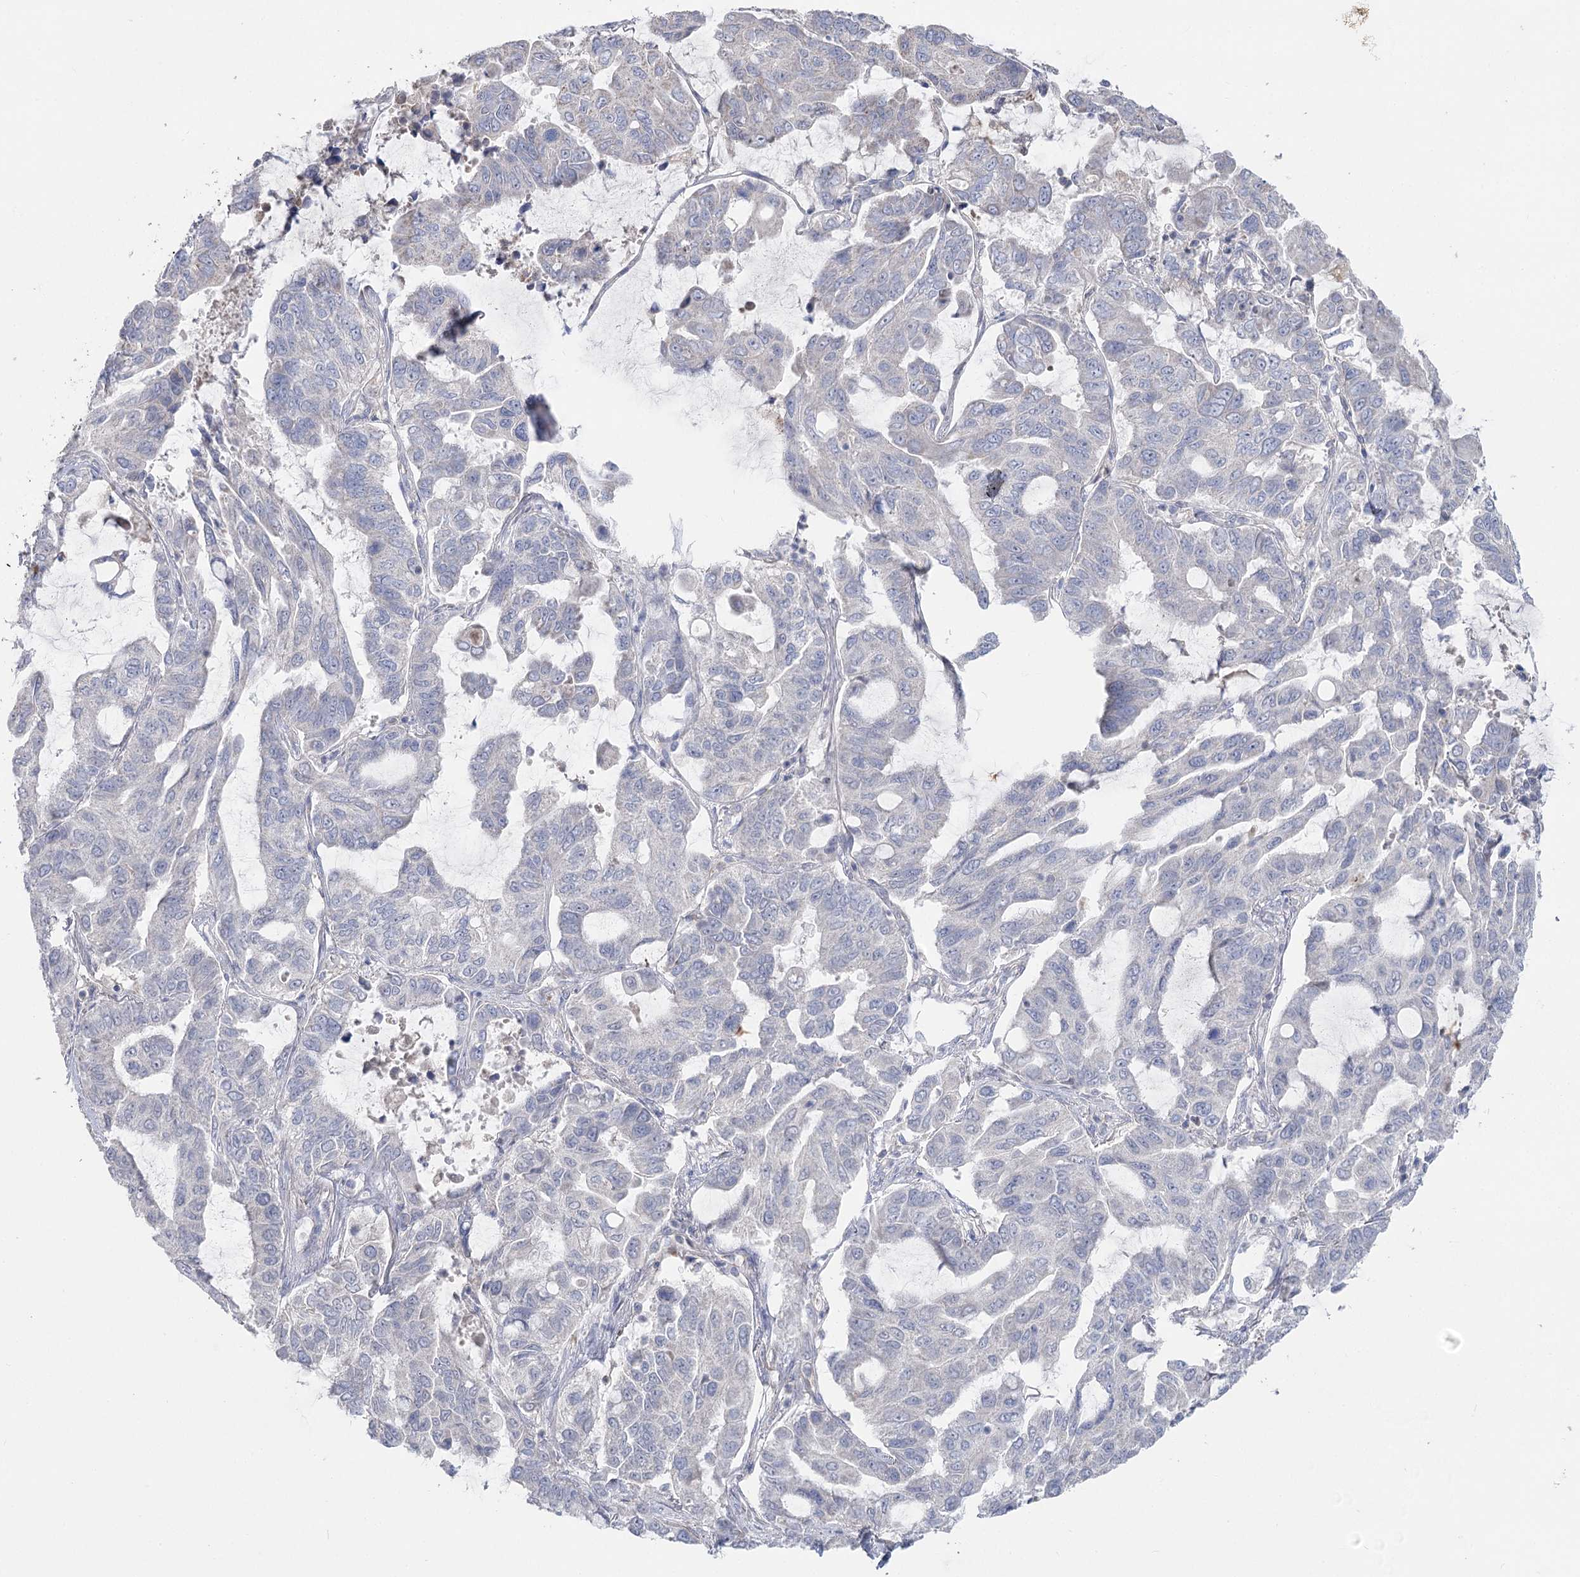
{"staining": {"intensity": "negative", "quantity": "none", "location": "none"}, "tissue": "lung cancer", "cell_type": "Tumor cells", "image_type": "cancer", "snomed": [{"axis": "morphology", "description": "Adenocarcinoma, NOS"}, {"axis": "topography", "description": "Lung"}], "caption": "A histopathology image of human lung cancer is negative for staining in tumor cells. The staining is performed using DAB (3,3'-diaminobenzidine) brown chromogen with nuclei counter-stained in using hematoxylin.", "gene": "TMEM187", "patient": {"sex": "male", "age": 64}}